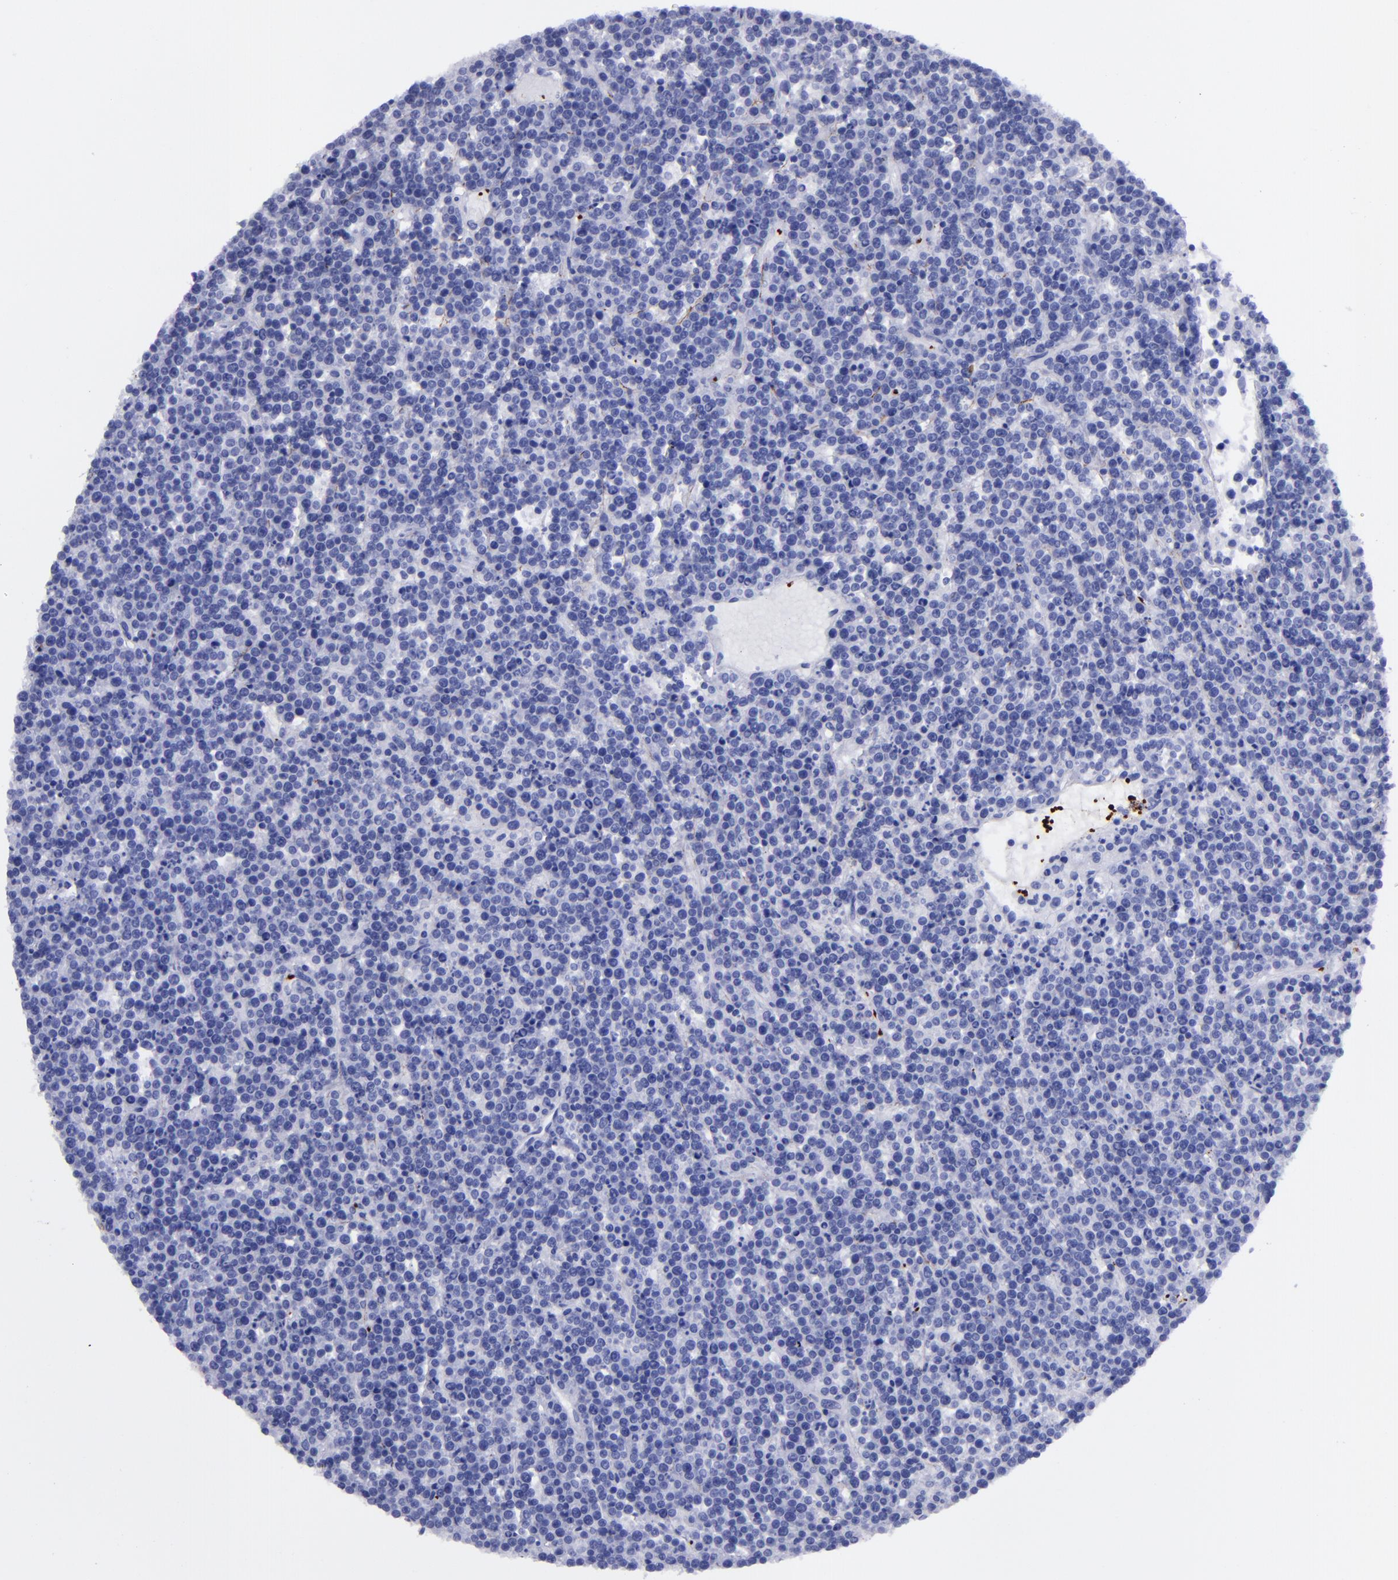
{"staining": {"intensity": "negative", "quantity": "none", "location": "none"}, "tissue": "lymphoma", "cell_type": "Tumor cells", "image_type": "cancer", "snomed": [{"axis": "morphology", "description": "Malignant lymphoma, non-Hodgkin's type, High grade"}, {"axis": "topography", "description": "Ovary"}], "caption": "Human lymphoma stained for a protein using immunohistochemistry (IHC) shows no staining in tumor cells.", "gene": "EFCAB13", "patient": {"sex": "female", "age": 56}}